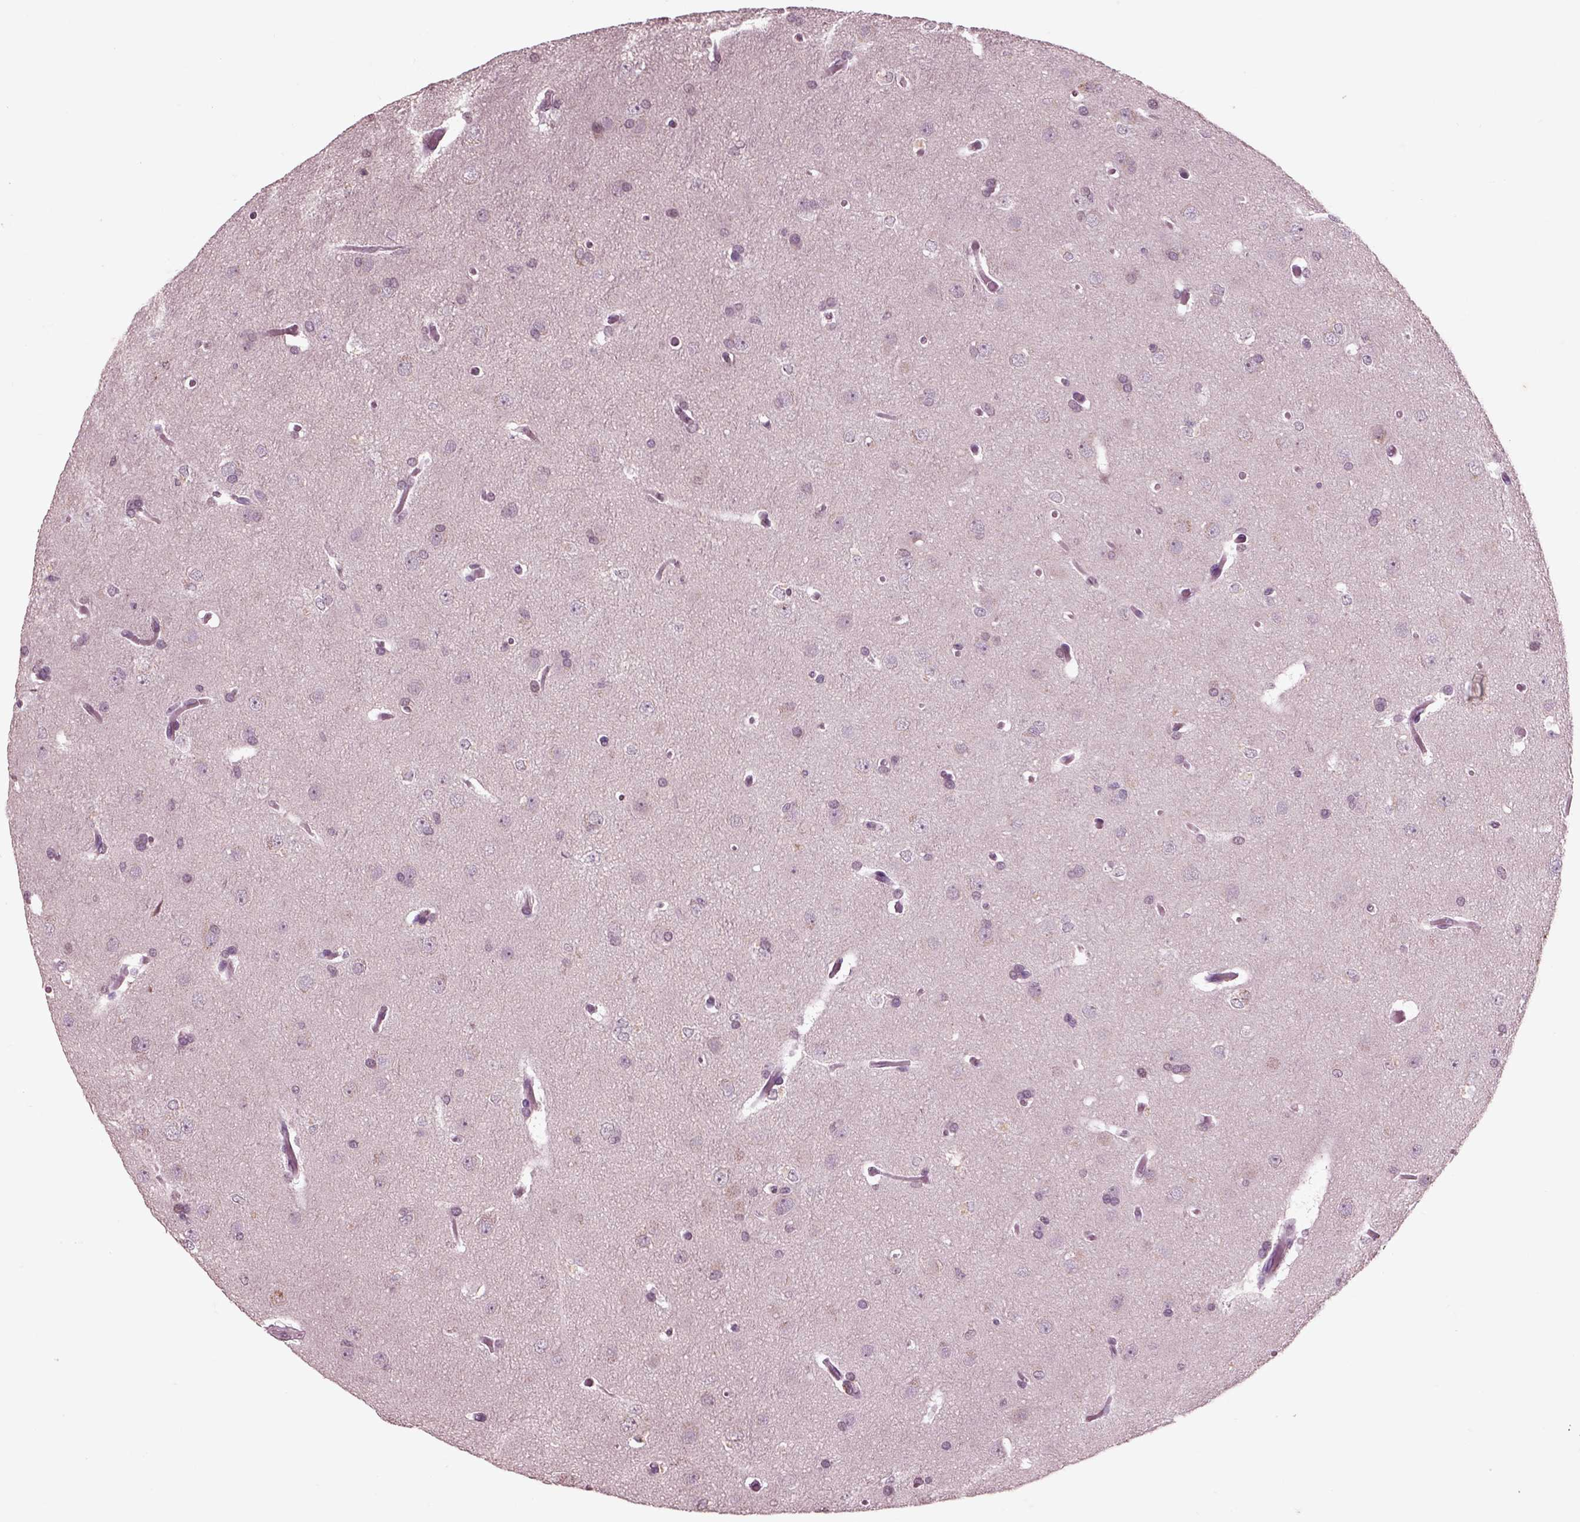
{"staining": {"intensity": "negative", "quantity": "none", "location": "none"}, "tissue": "glioma", "cell_type": "Tumor cells", "image_type": "cancer", "snomed": [{"axis": "morphology", "description": "Glioma, malignant, Low grade"}, {"axis": "topography", "description": "Brain"}], "caption": "Immunohistochemistry (IHC) of human low-grade glioma (malignant) exhibits no expression in tumor cells.", "gene": "CHGB", "patient": {"sex": "female", "age": 32}}